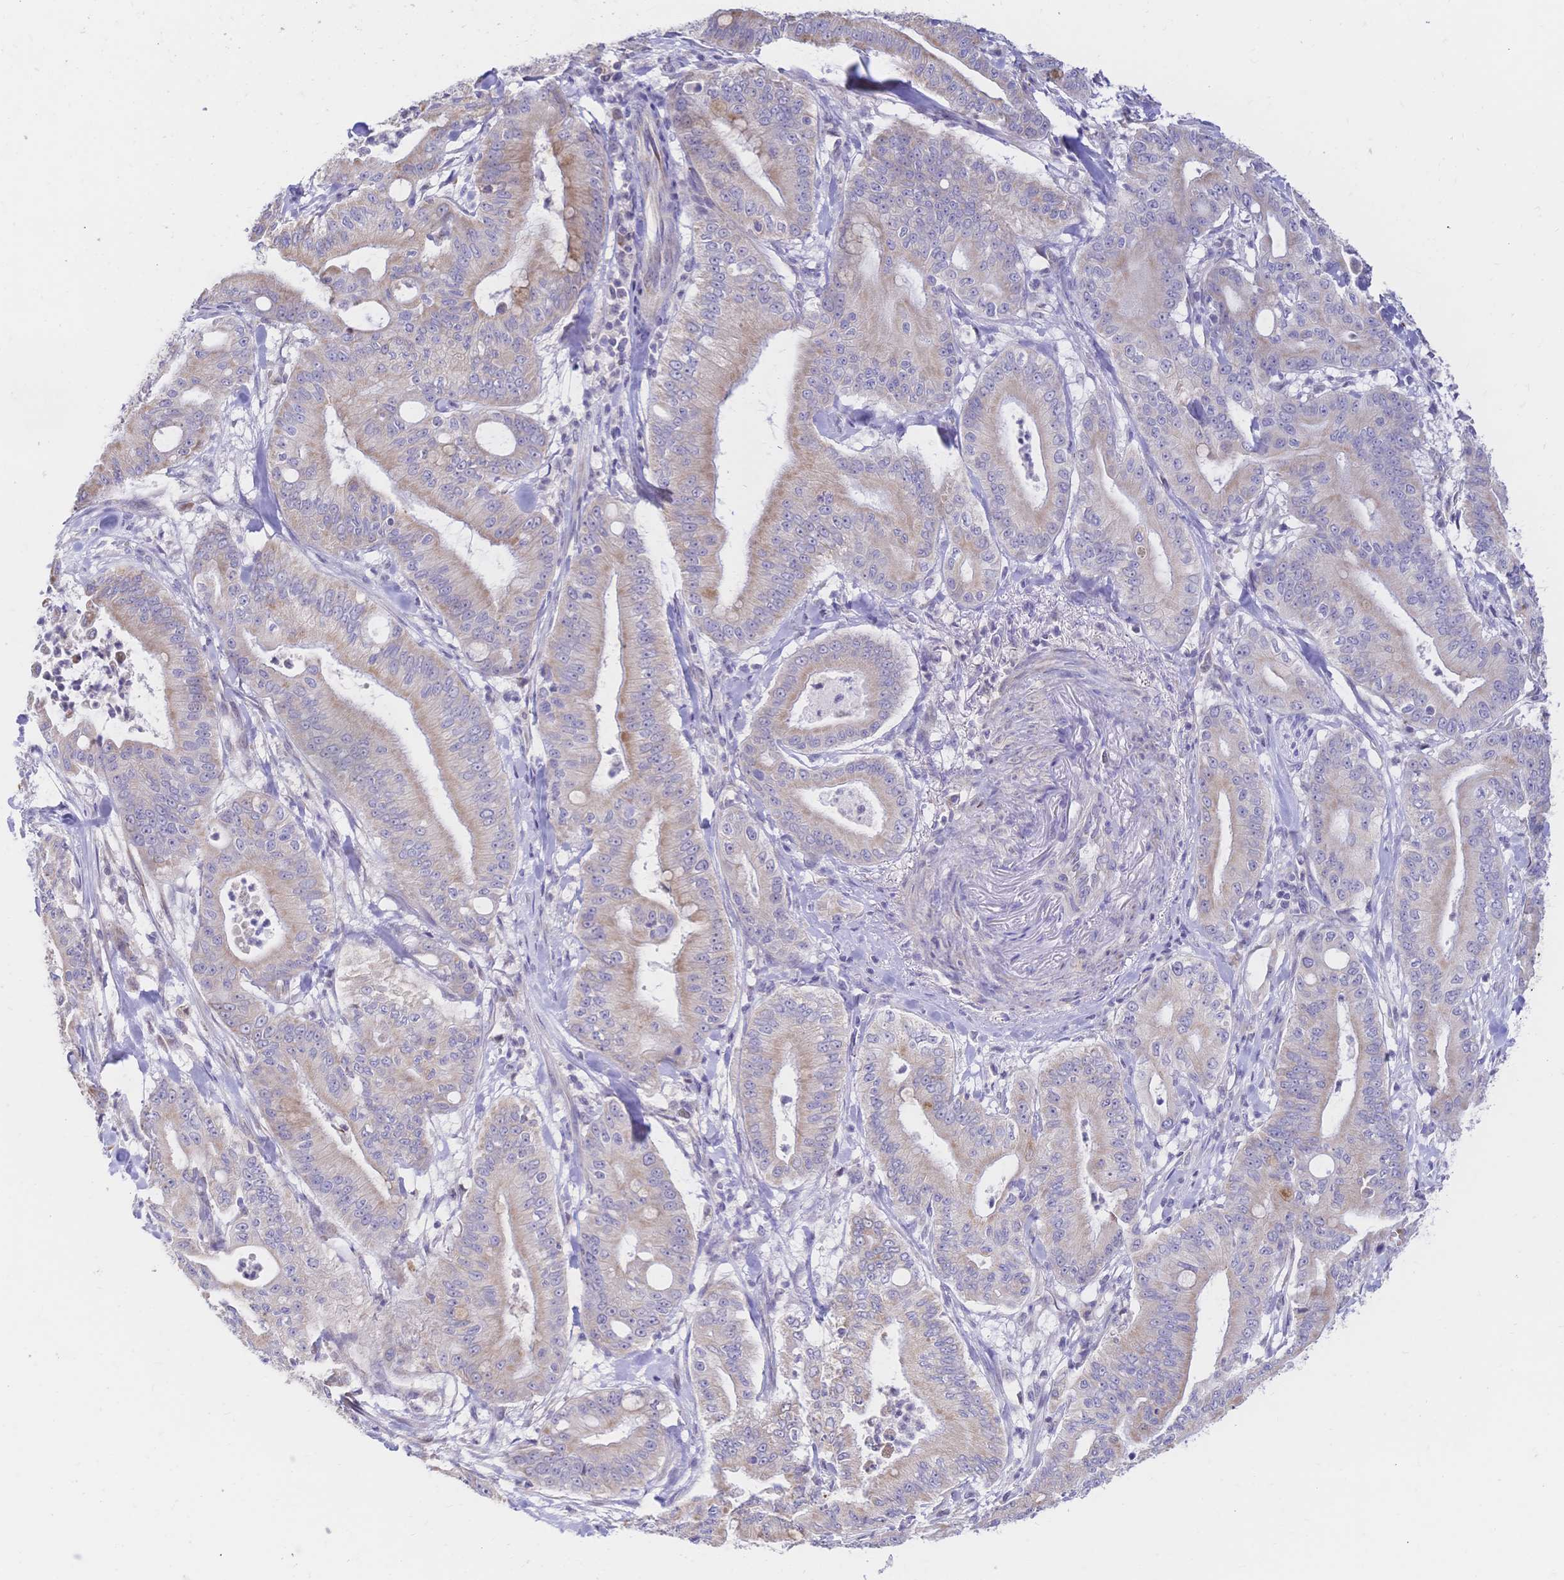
{"staining": {"intensity": "weak", "quantity": "25%-75%", "location": "cytoplasmic/membranous"}, "tissue": "pancreatic cancer", "cell_type": "Tumor cells", "image_type": "cancer", "snomed": [{"axis": "morphology", "description": "Adenocarcinoma, NOS"}, {"axis": "topography", "description": "Pancreas"}], "caption": "An image of pancreatic cancer (adenocarcinoma) stained for a protein shows weak cytoplasmic/membranous brown staining in tumor cells.", "gene": "CLEC18B", "patient": {"sex": "male", "age": 71}}